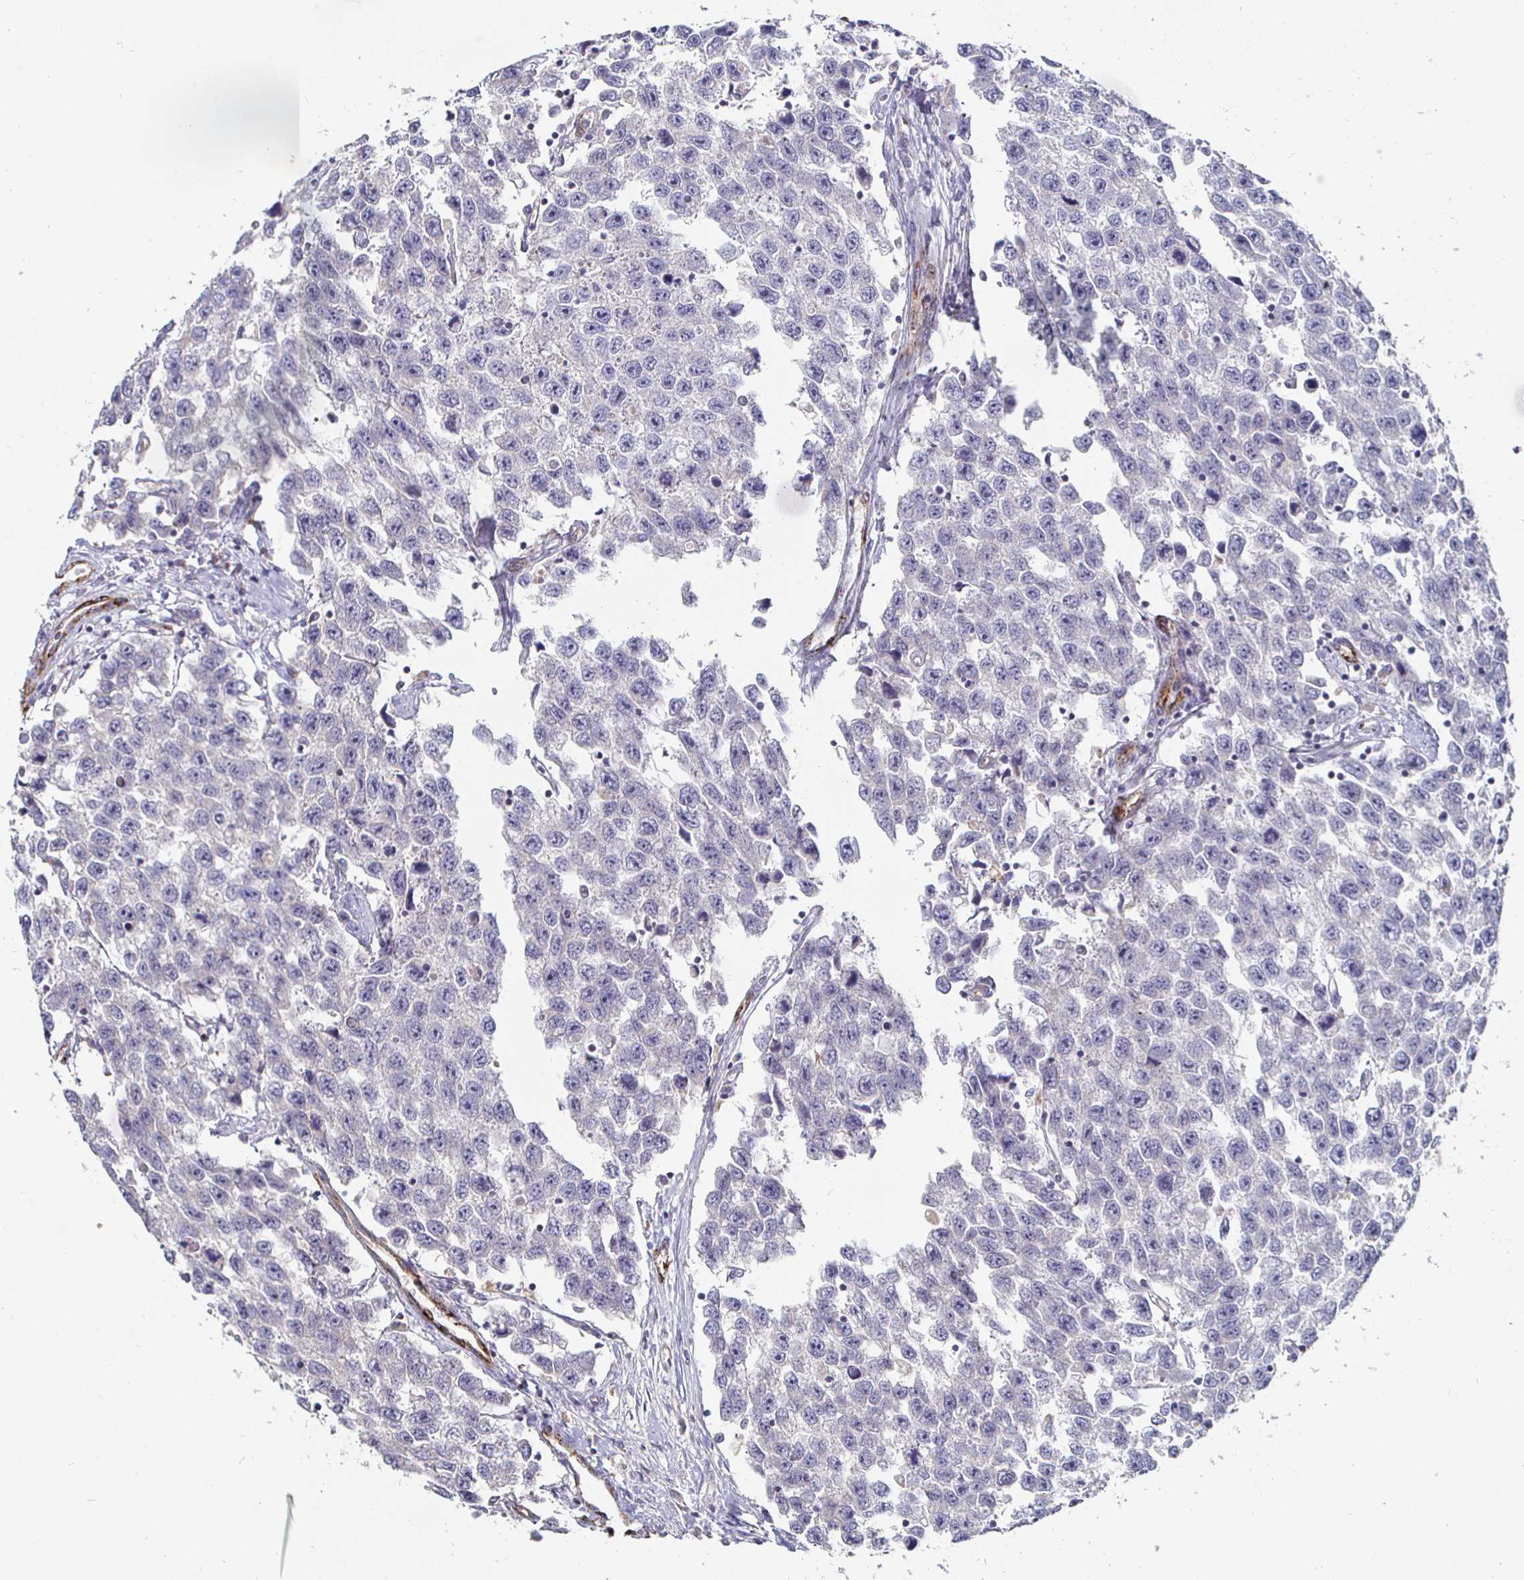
{"staining": {"intensity": "negative", "quantity": "none", "location": "none"}, "tissue": "testis cancer", "cell_type": "Tumor cells", "image_type": "cancer", "snomed": [{"axis": "morphology", "description": "Seminoma, NOS"}, {"axis": "topography", "description": "Testis"}], "caption": "Immunohistochemical staining of seminoma (testis) demonstrates no significant expression in tumor cells.", "gene": "NRSN1", "patient": {"sex": "male", "age": 33}}